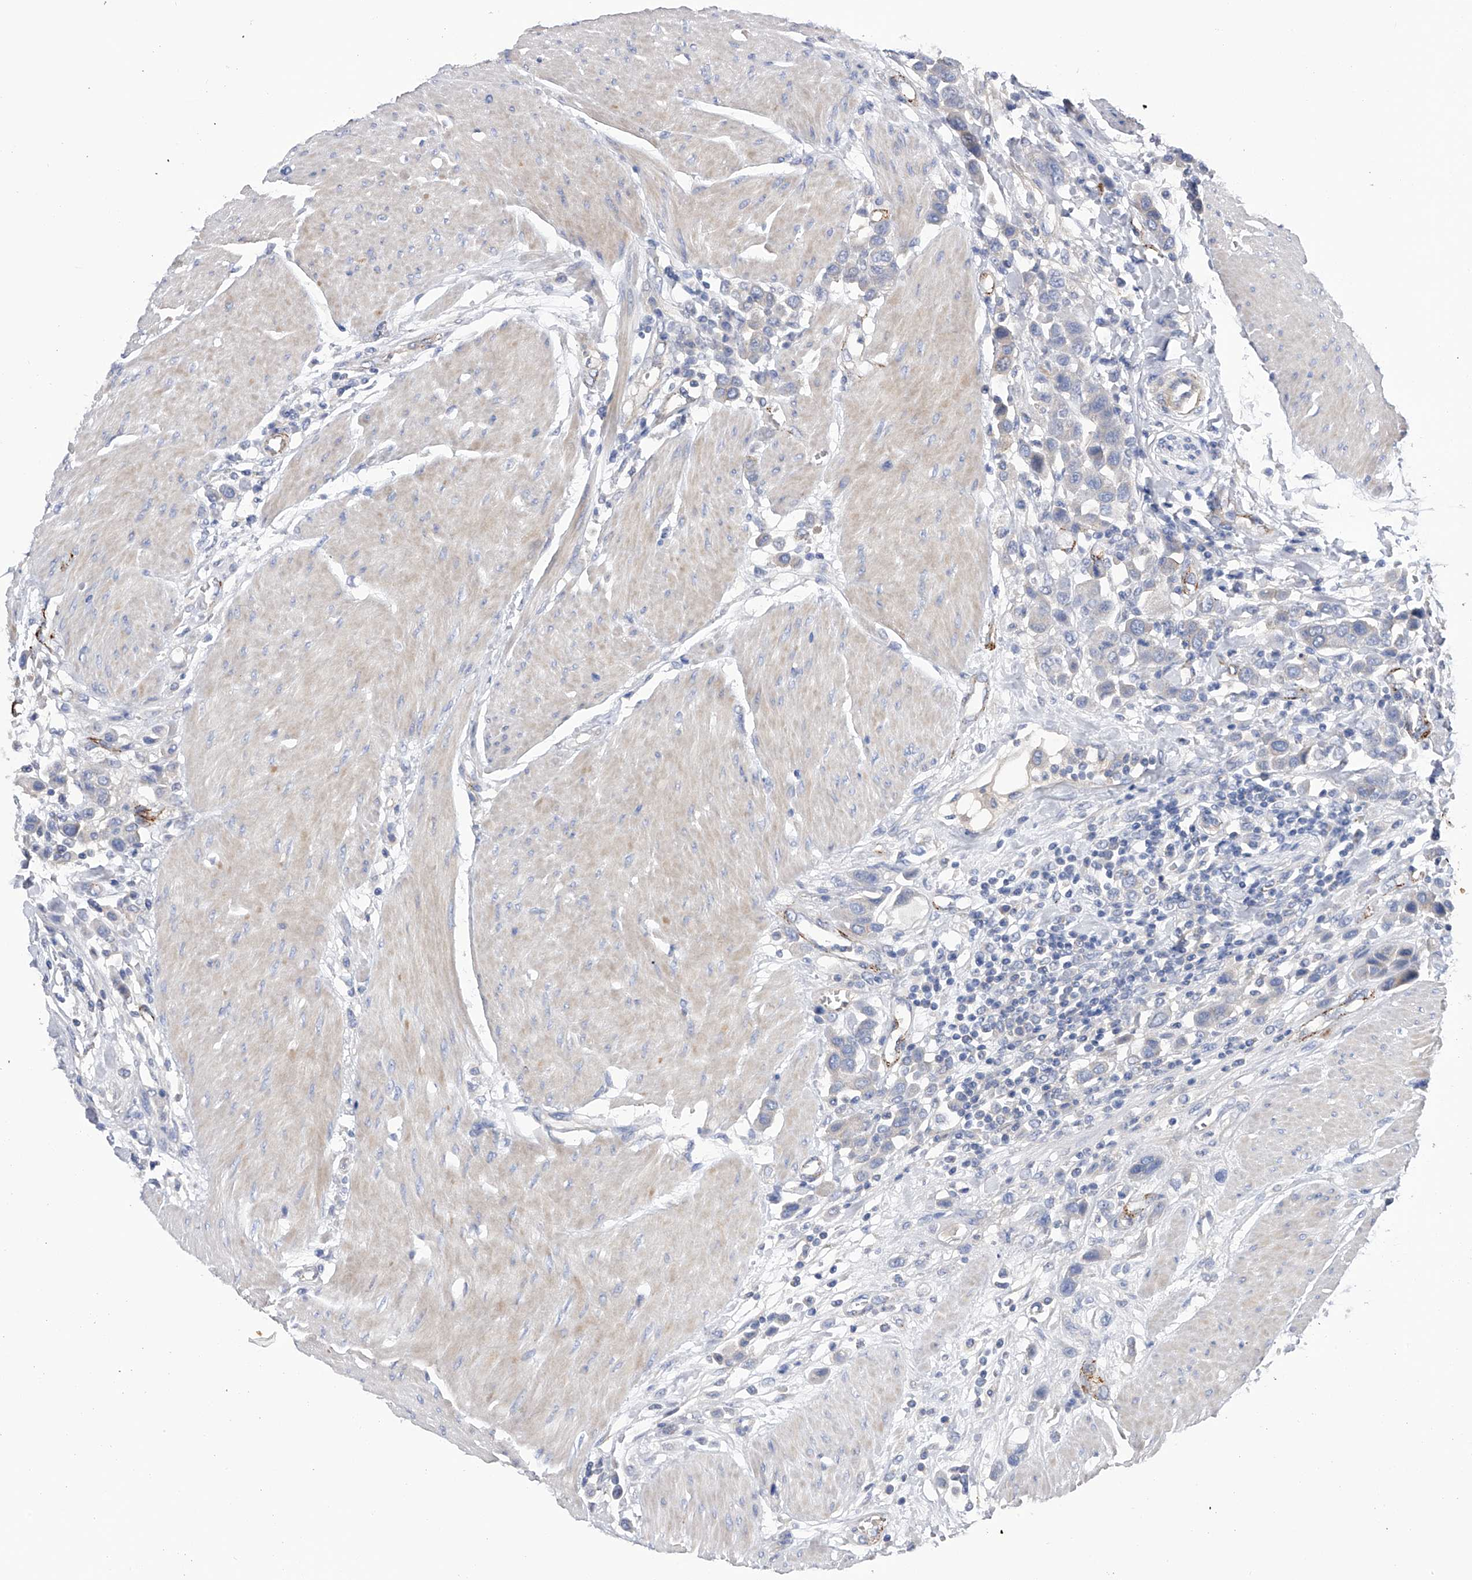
{"staining": {"intensity": "negative", "quantity": "none", "location": "none"}, "tissue": "urothelial cancer", "cell_type": "Tumor cells", "image_type": "cancer", "snomed": [{"axis": "morphology", "description": "Urothelial carcinoma, High grade"}, {"axis": "topography", "description": "Urinary bladder"}], "caption": "High magnification brightfield microscopy of urothelial cancer stained with DAB (3,3'-diaminobenzidine) (brown) and counterstained with hematoxylin (blue): tumor cells show no significant staining.", "gene": "RWDD2A", "patient": {"sex": "male", "age": 50}}